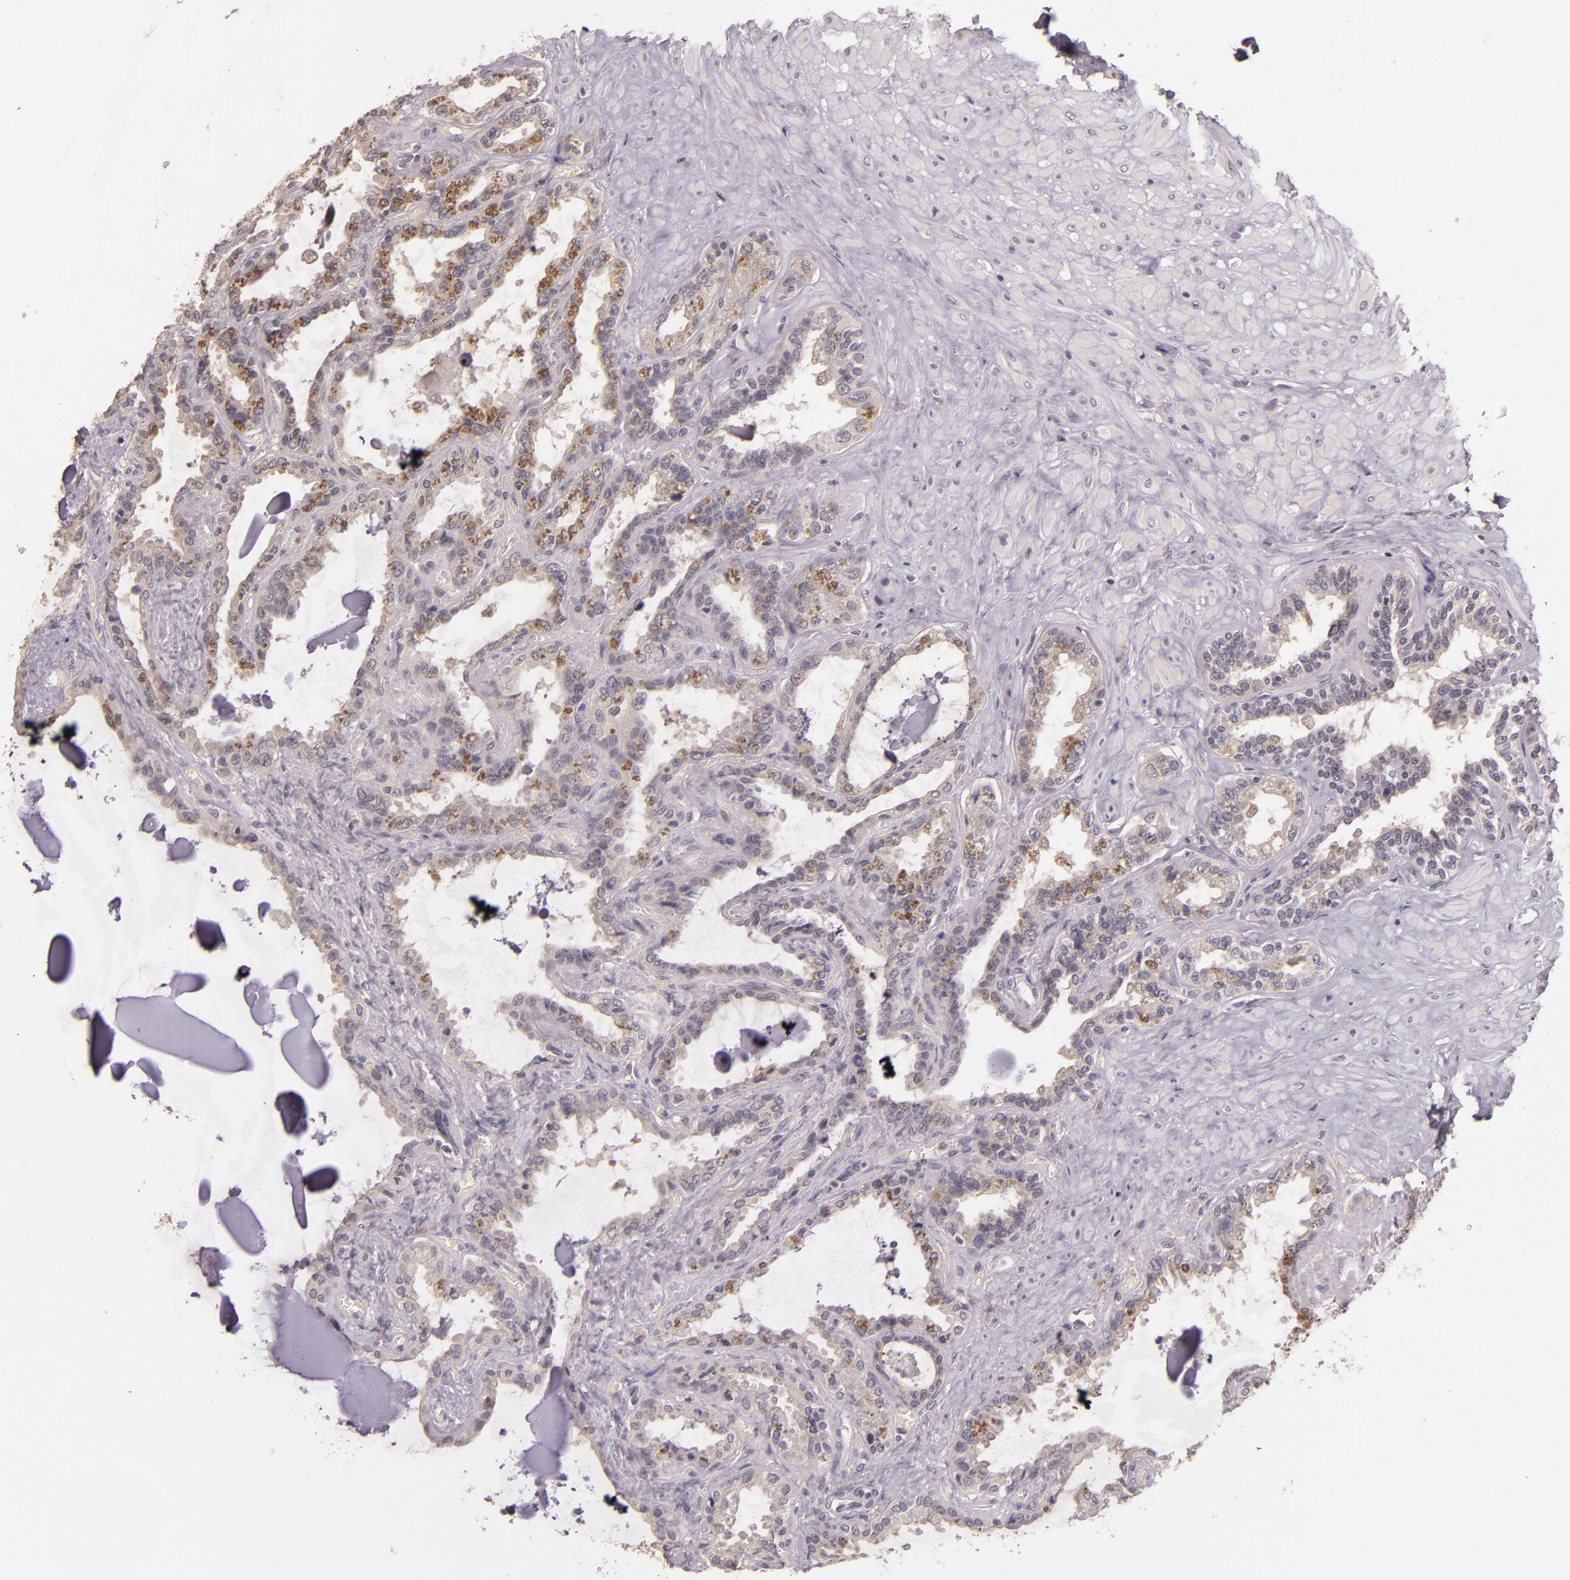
{"staining": {"intensity": "moderate", "quantity": "<25%", "location": "cytoplasmic/membranous"}, "tissue": "seminal vesicle", "cell_type": "Glandular cells", "image_type": "normal", "snomed": [{"axis": "morphology", "description": "Normal tissue, NOS"}, {"axis": "morphology", "description": "Inflammation, NOS"}, {"axis": "topography", "description": "Urinary bladder"}, {"axis": "topography", "description": "Prostate"}, {"axis": "topography", "description": "Seminal veicle"}], "caption": "Moderate cytoplasmic/membranous staining for a protein is appreciated in about <25% of glandular cells of benign seminal vesicle using immunohistochemistry (IHC).", "gene": "TFF1", "patient": {"sex": "male", "age": 82}}